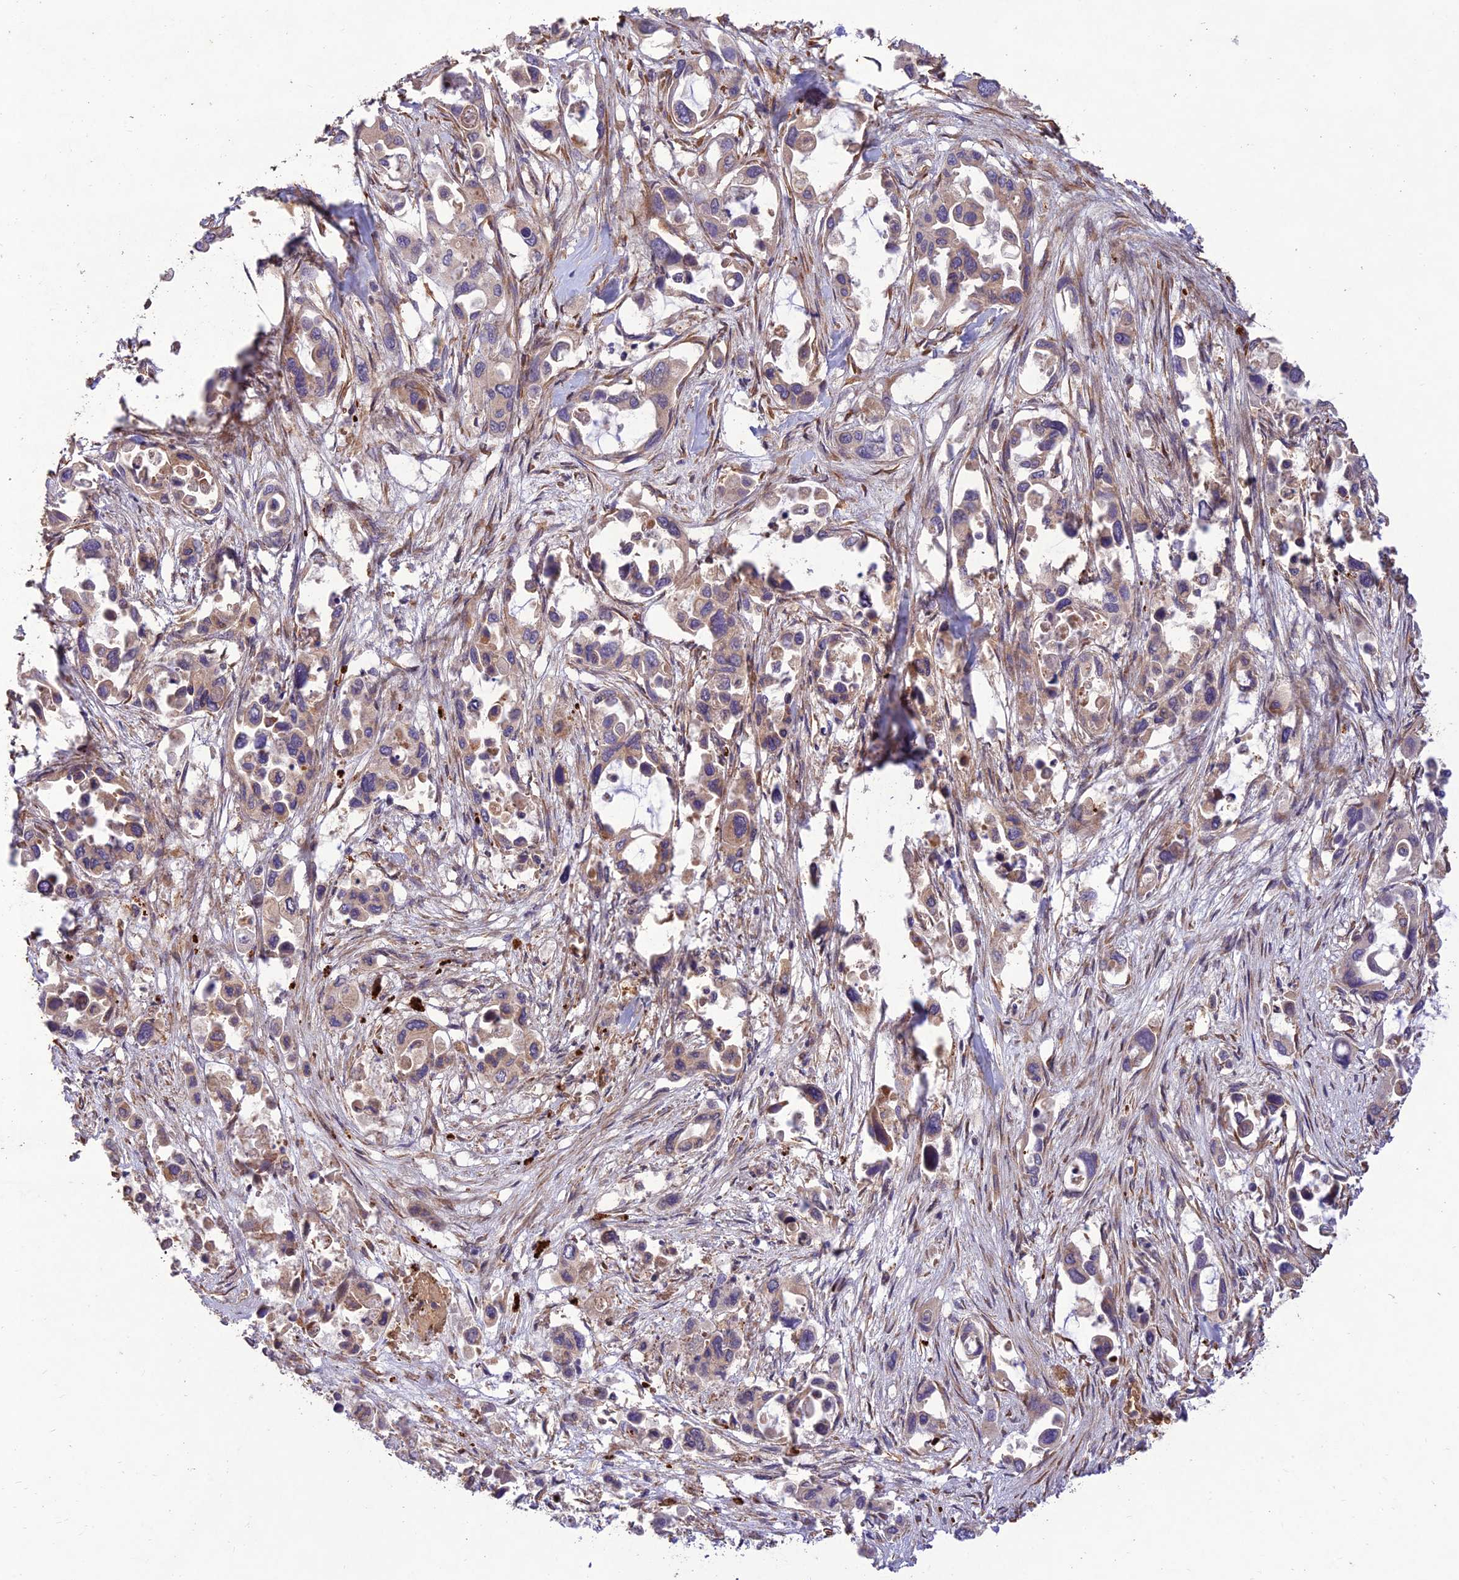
{"staining": {"intensity": "weak", "quantity": "<25%", "location": "cytoplasmic/membranous"}, "tissue": "pancreatic cancer", "cell_type": "Tumor cells", "image_type": "cancer", "snomed": [{"axis": "morphology", "description": "Adenocarcinoma, NOS"}, {"axis": "topography", "description": "Pancreas"}], "caption": "Pancreatic adenocarcinoma was stained to show a protein in brown. There is no significant staining in tumor cells.", "gene": "PPP1R11", "patient": {"sex": "male", "age": 92}}